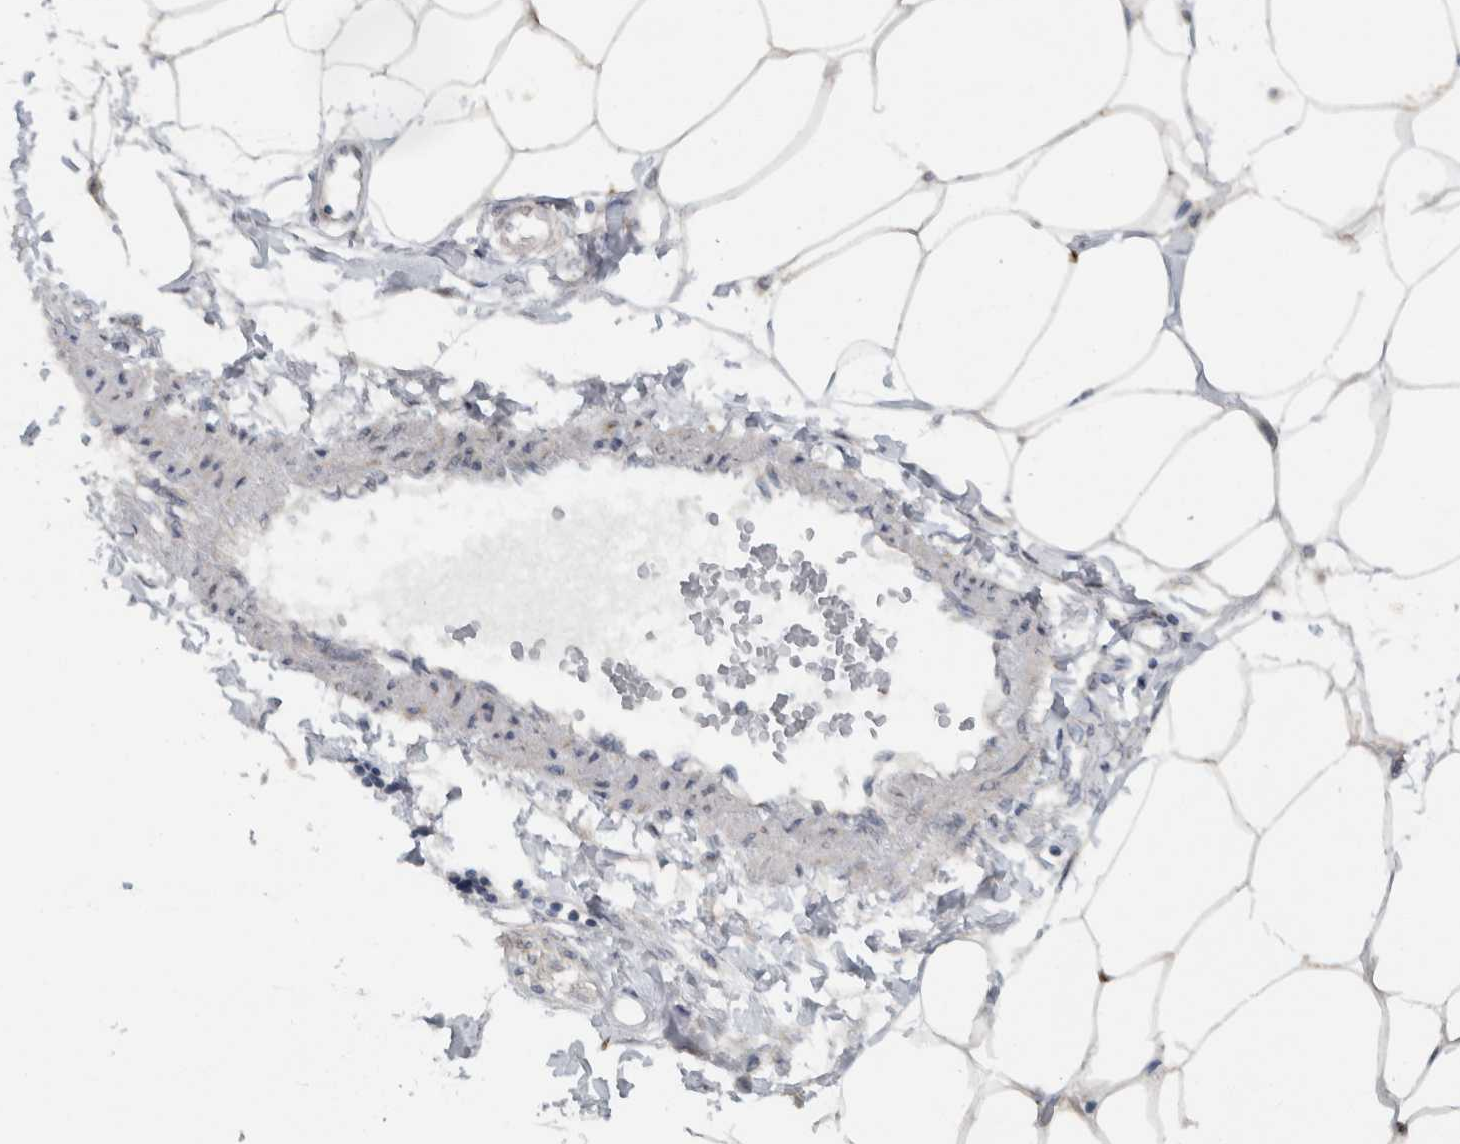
{"staining": {"intensity": "negative", "quantity": "none", "location": "none"}, "tissue": "adipose tissue", "cell_type": "Adipocytes", "image_type": "normal", "snomed": [{"axis": "morphology", "description": "Normal tissue, NOS"}, {"axis": "morphology", "description": "Adenocarcinoma, NOS"}, {"axis": "topography", "description": "Colon"}, {"axis": "topography", "description": "Peripheral nerve tissue"}], "caption": "This is an immunohistochemistry photomicrograph of normal adipose tissue. There is no staining in adipocytes.", "gene": "RAB18", "patient": {"sex": "male", "age": 14}}